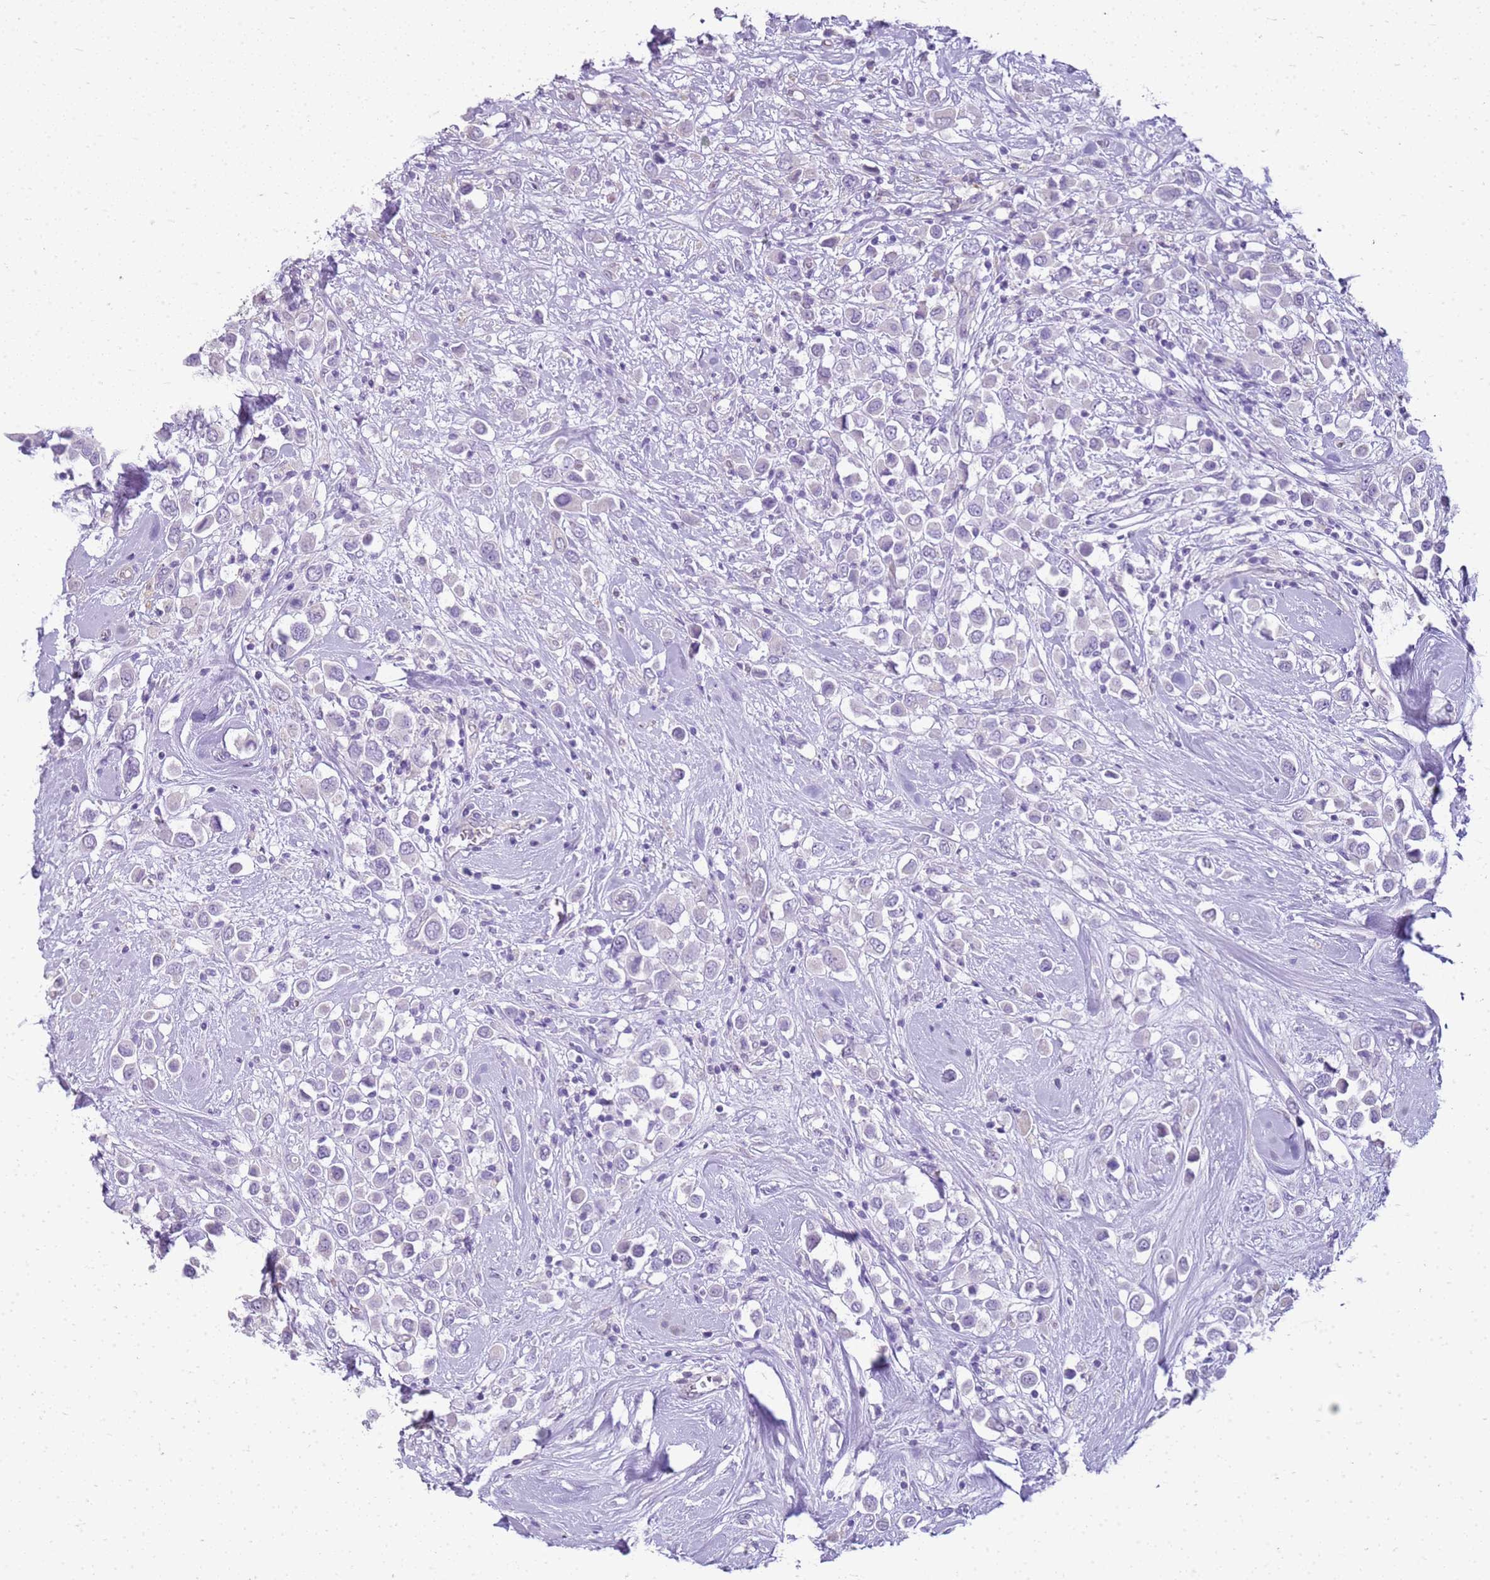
{"staining": {"intensity": "negative", "quantity": "none", "location": "none"}, "tissue": "breast cancer", "cell_type": "Tumor cells", "image_type": "cancer", "snomed": [{"axis": "morphology", "description": "Duct carcinoma"}, {"axis": "topography", "description": "Breast"}], "caption": "This is an immunohistochemistry (IHC) image of breast cancer (intraductal carcinoma). There is no expression in tumor cells.", "gene": "SULT1E1", "patient": {"sex": "female", "age": 61}}